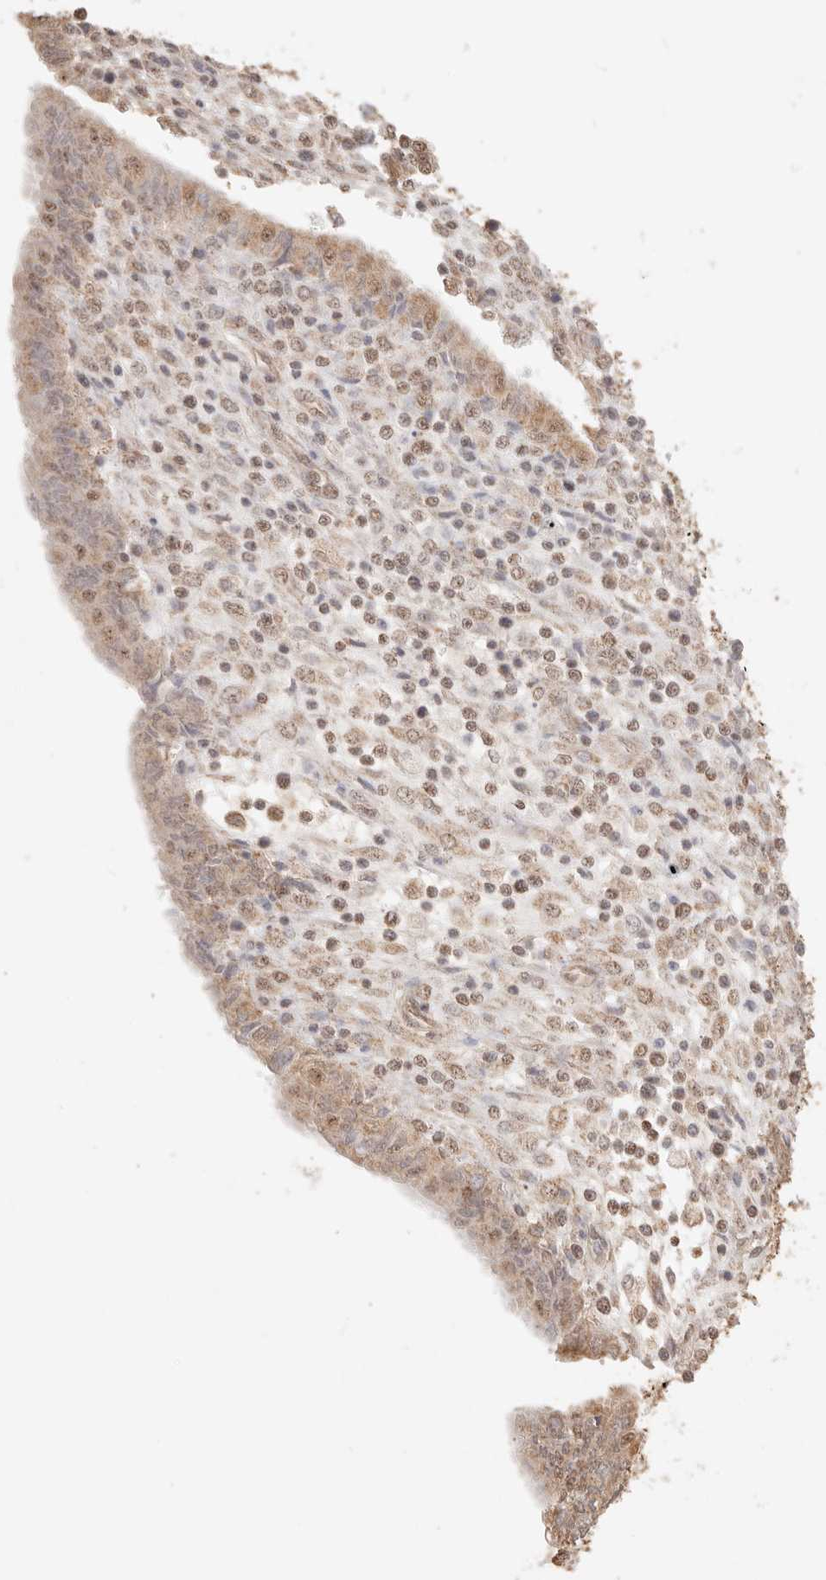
{"staining": {"intensity": "weak", "quantity": ">75%", "location": "cytoplasmic/membranous,nuclear"}, "tissue": "endometrial cancer", "cell_type": "Tumor cells", "image_type": "cancer", "snomed": [{"axis": "morphology", "description": "Normal tissue, NOS"}, {"axis": "morphology", "description": "Adenocarcinoma, NOS"}, {"axis": "topography", "description": "Endometrium"}], "caption": "A micrograph of human adenocarcinoma (endometrial) stained for a protein exhibits weak cytoplasmic/membranous and nuclear brown staining in tumor cells.", "gene": "IL1R2", "patient": {"sex": "female", "age": 53}}